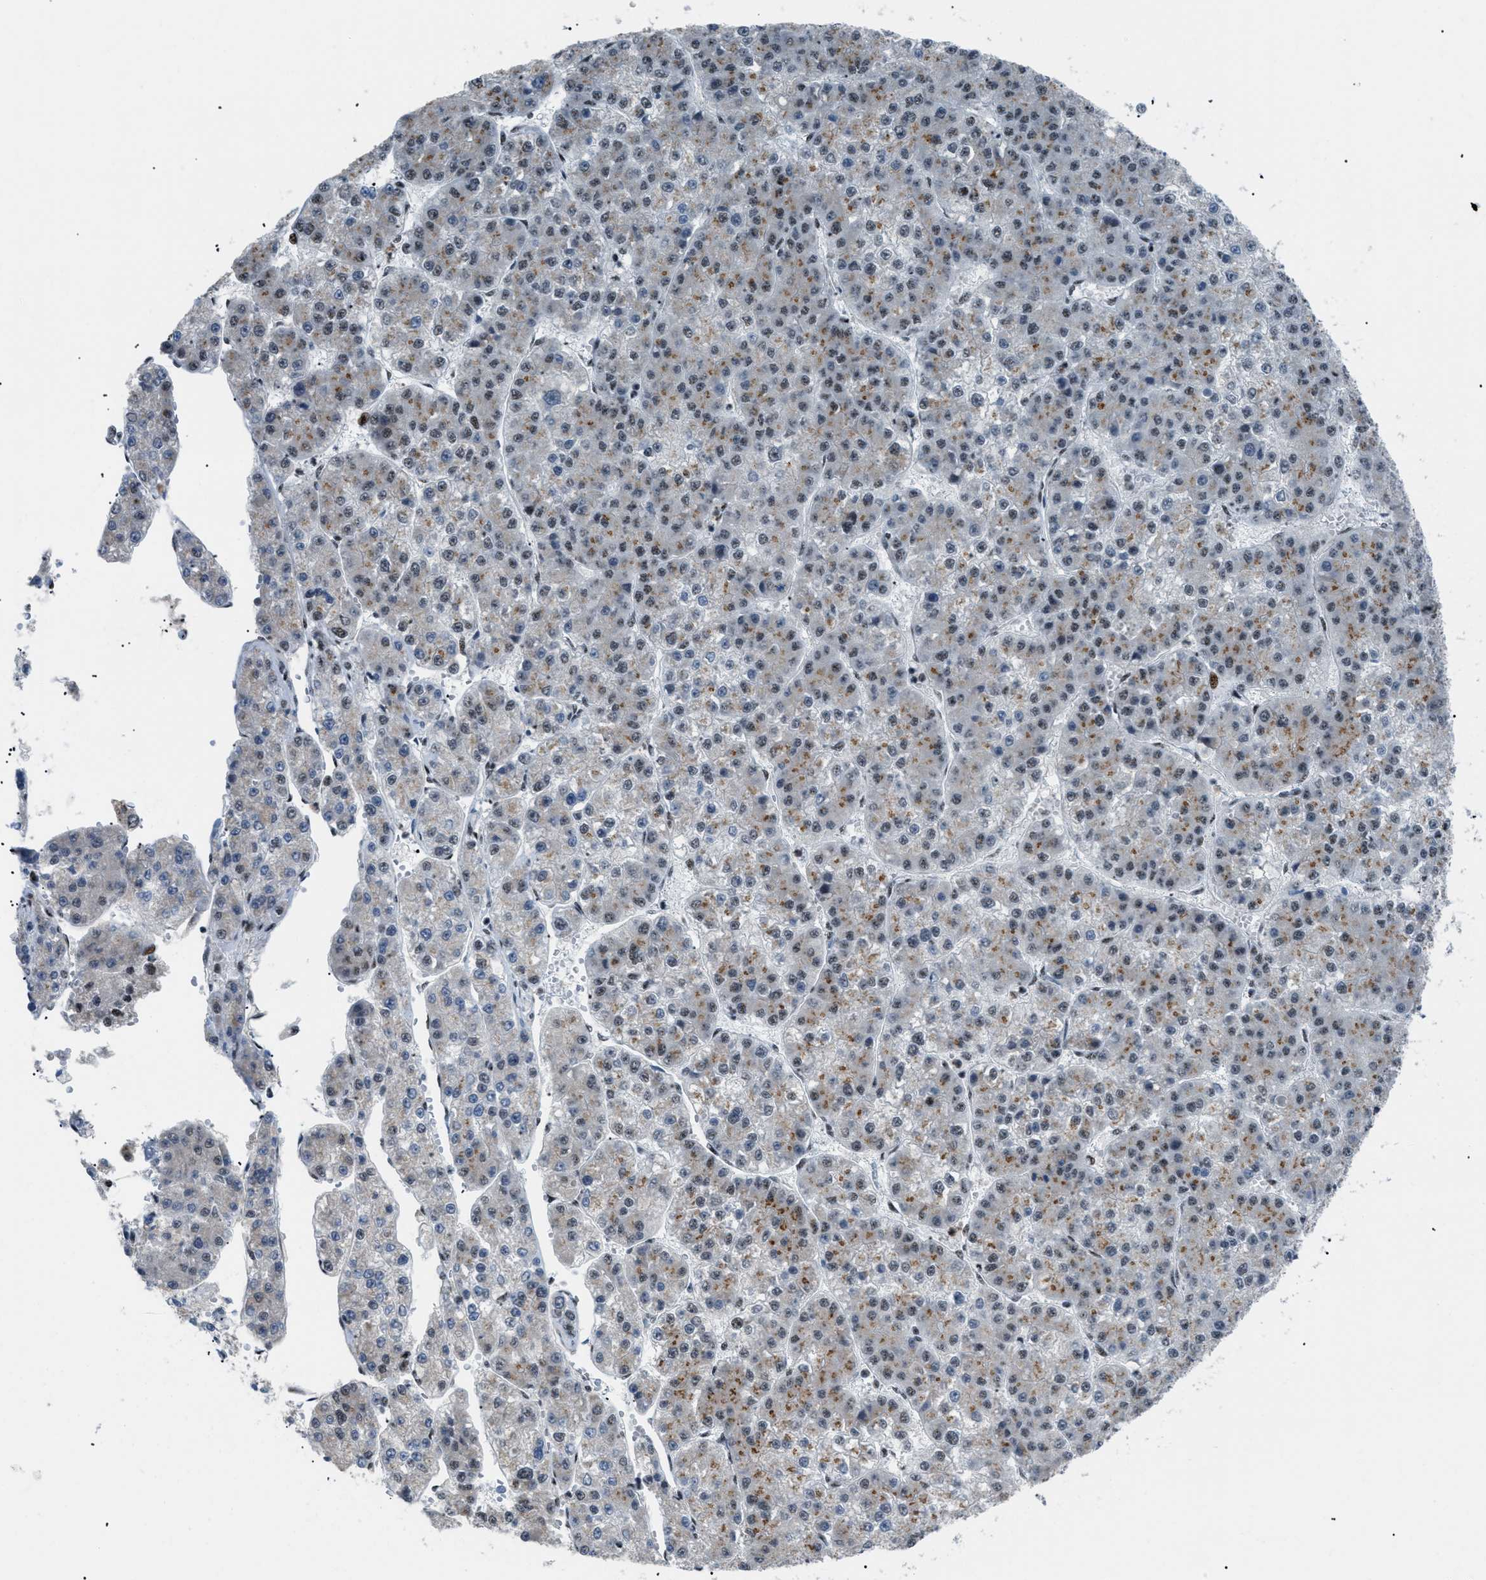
{"staining": {"intensity": "moderate", "quantity": "25%-75%", "location": "cytoplasmic/membranous,nuclear"}, "tissue": "liver cancer", "cell_type": "Tumor cells", "image_type": "cancer", "snomed": [{"axis": "morphology", "description": "Carcinoma, Hepatocellular, NOS"}, {"axis": "topography", "description": "Liver"}], "caption": "Liver hepatocellular carcinoma stained with immunohistochemistry (IHC) exhibits moderate cytoplasmic/membranous and nuclear expression in approximately 25%-75% of tumor cells.", "gene": "CDR2", "patient": {"sex": "female", "age": 73}}